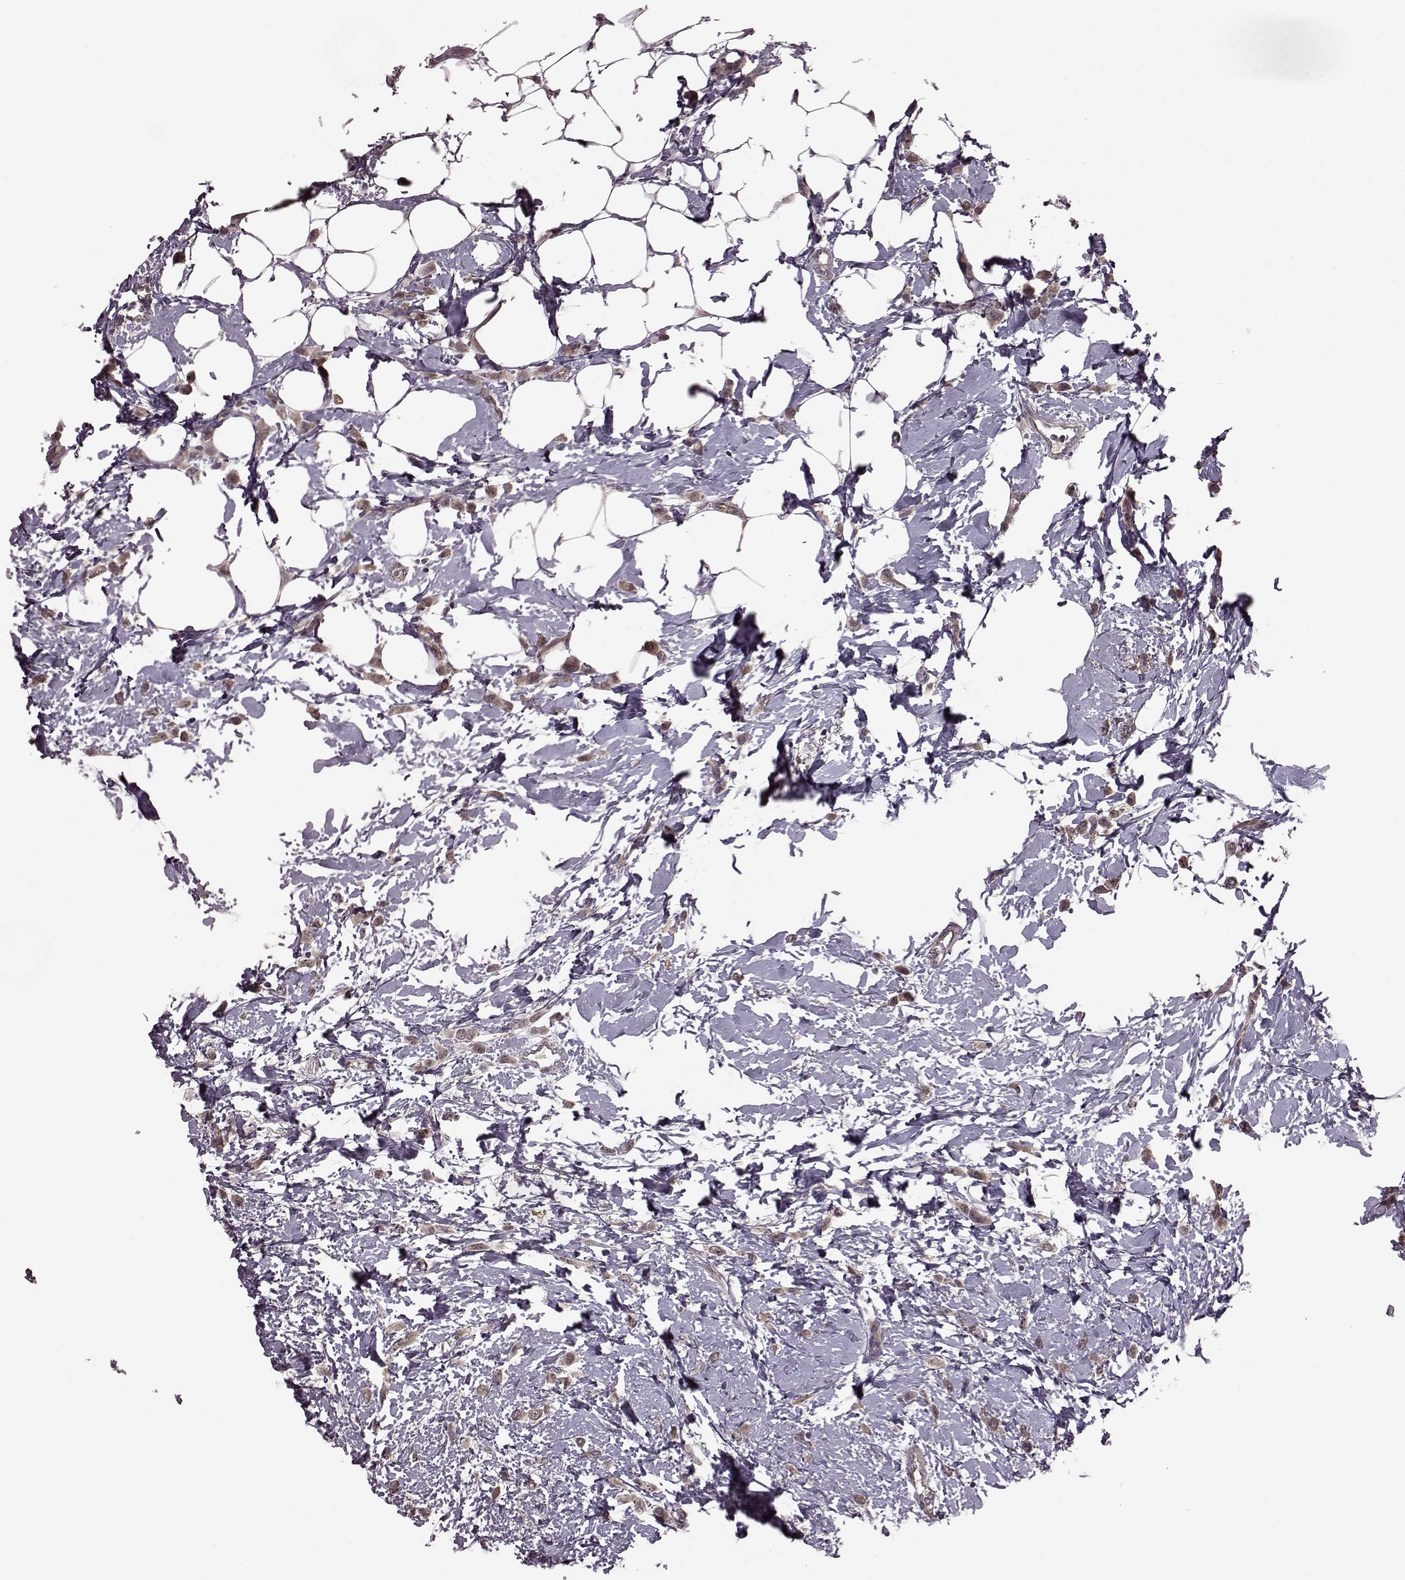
{"staining": {"intensity": "weak", "quantity": ">75%", "location": "cytoplasmic/membranous"}, "tissue": "breast cancer", "cell_type": "Tumor cells", "image_type": "cancer", "snomed": [{"axis": "morphology", "description": "Lobular carcinoma"}, {"axis": "topography", "description": "Breast"}], "caption": "IHC micrograph of neoplastic tissue: breast cancer (lobular carcinoma) stained using IHC shows low levels of weak protein expression localized specifically in the cytoplasmic/membranous of tumor cells, appearing as a cytoplasmic/membranous brown color.", "gene": "SYNPO", "patient": {"sex": "female", "age": 66}}